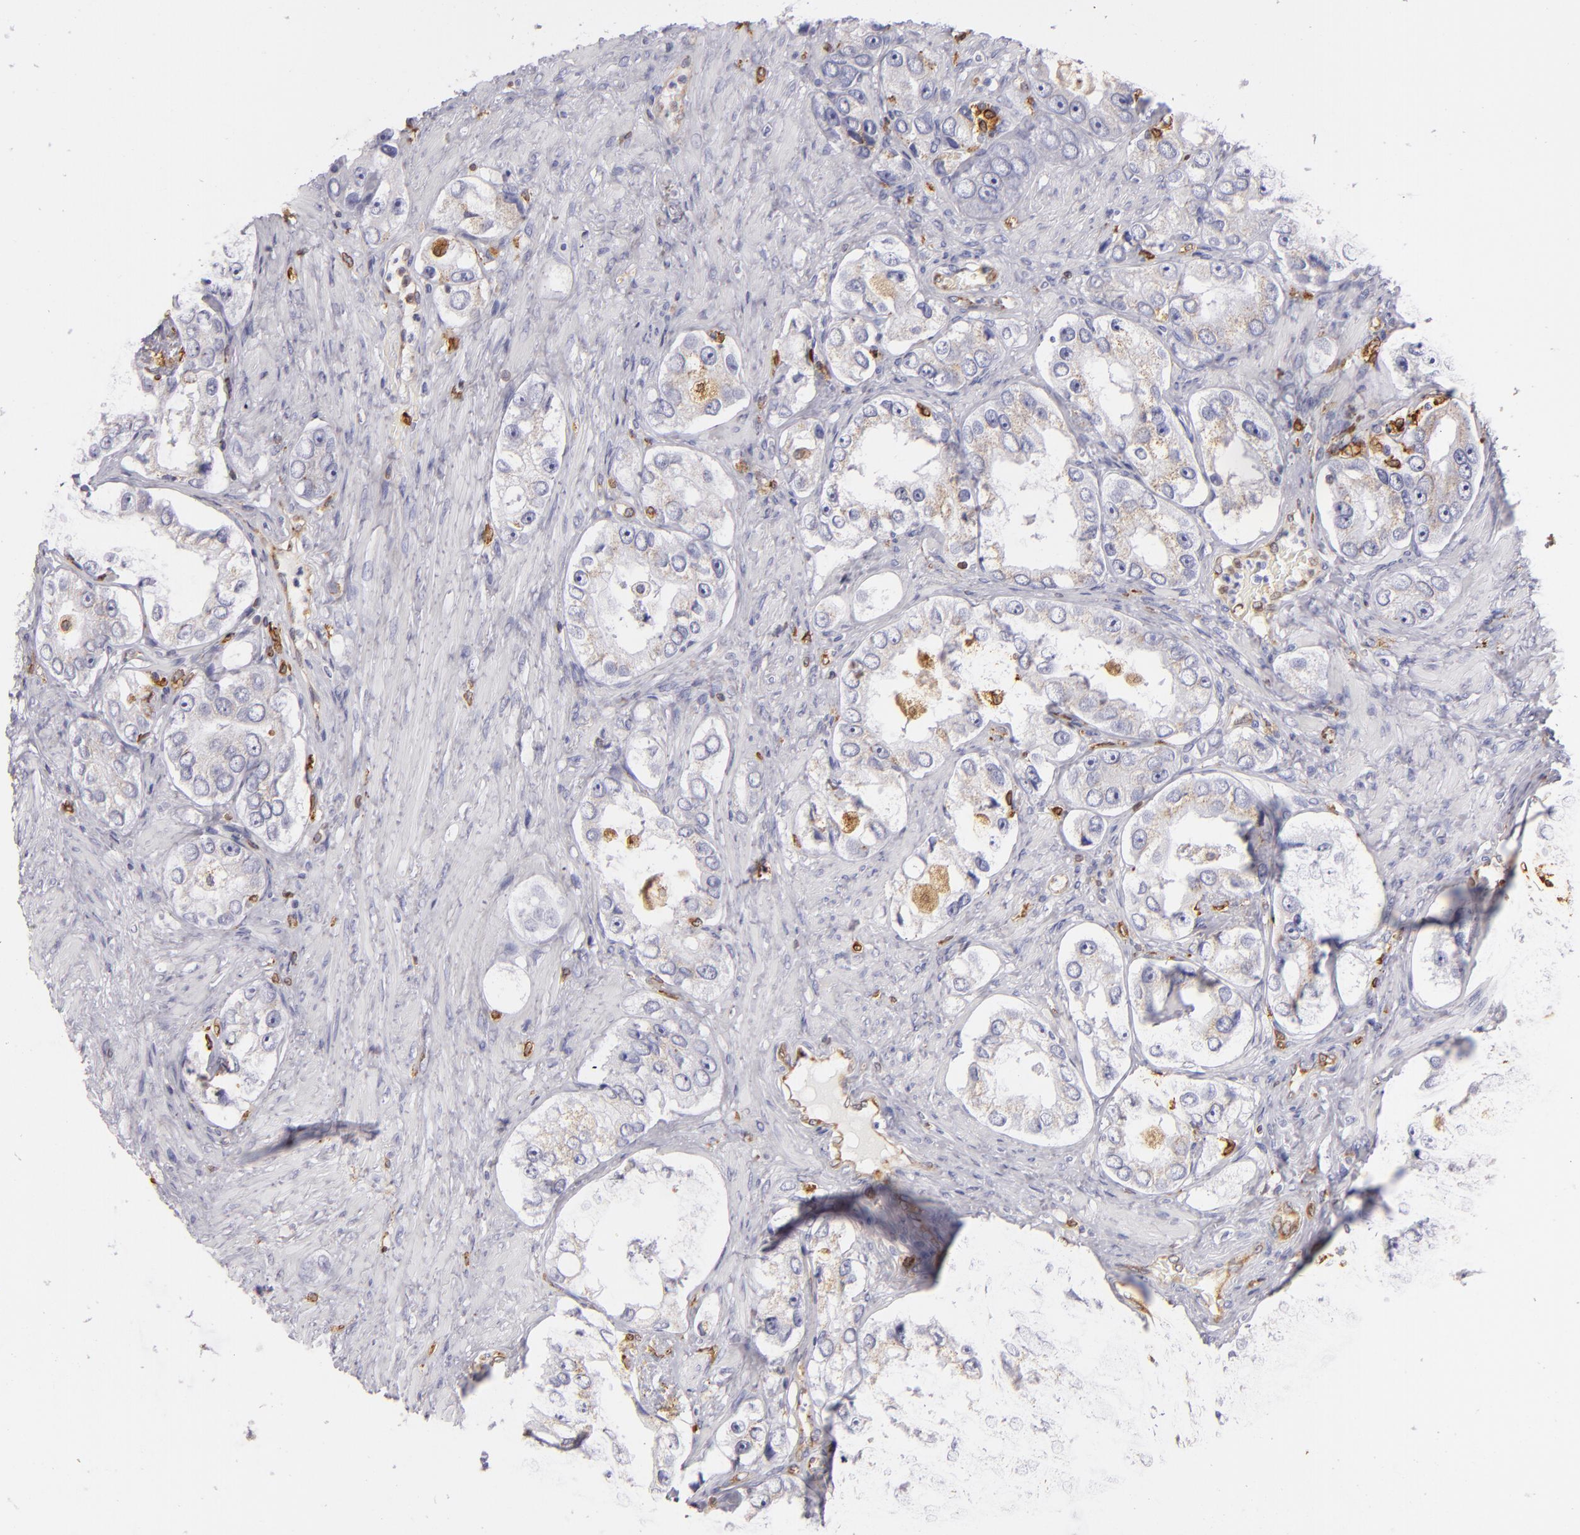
{"staining": {"intensity": "weak", "quantity": "25%-75%", "location": "cytoplasmic/membranous"}, "tissue": "prostate cancer", "cell_type": "Tumor cells", "image_type": "cancer", "snomed": [{"axis": "morphology", "description": "Adenocarcinoma, High grade"}, {"axis": "topography", "description": "Prostate"}], "caption": "Immunohistochemical staining of human adenocarcinoma (high-grade) (prostate) demonstrates weak cytoplasmic/membranous protein expression in approximately 25%-75% of tumor cells.", "gene": "CD74", "patient": {"sex": "male", "age": 63}}